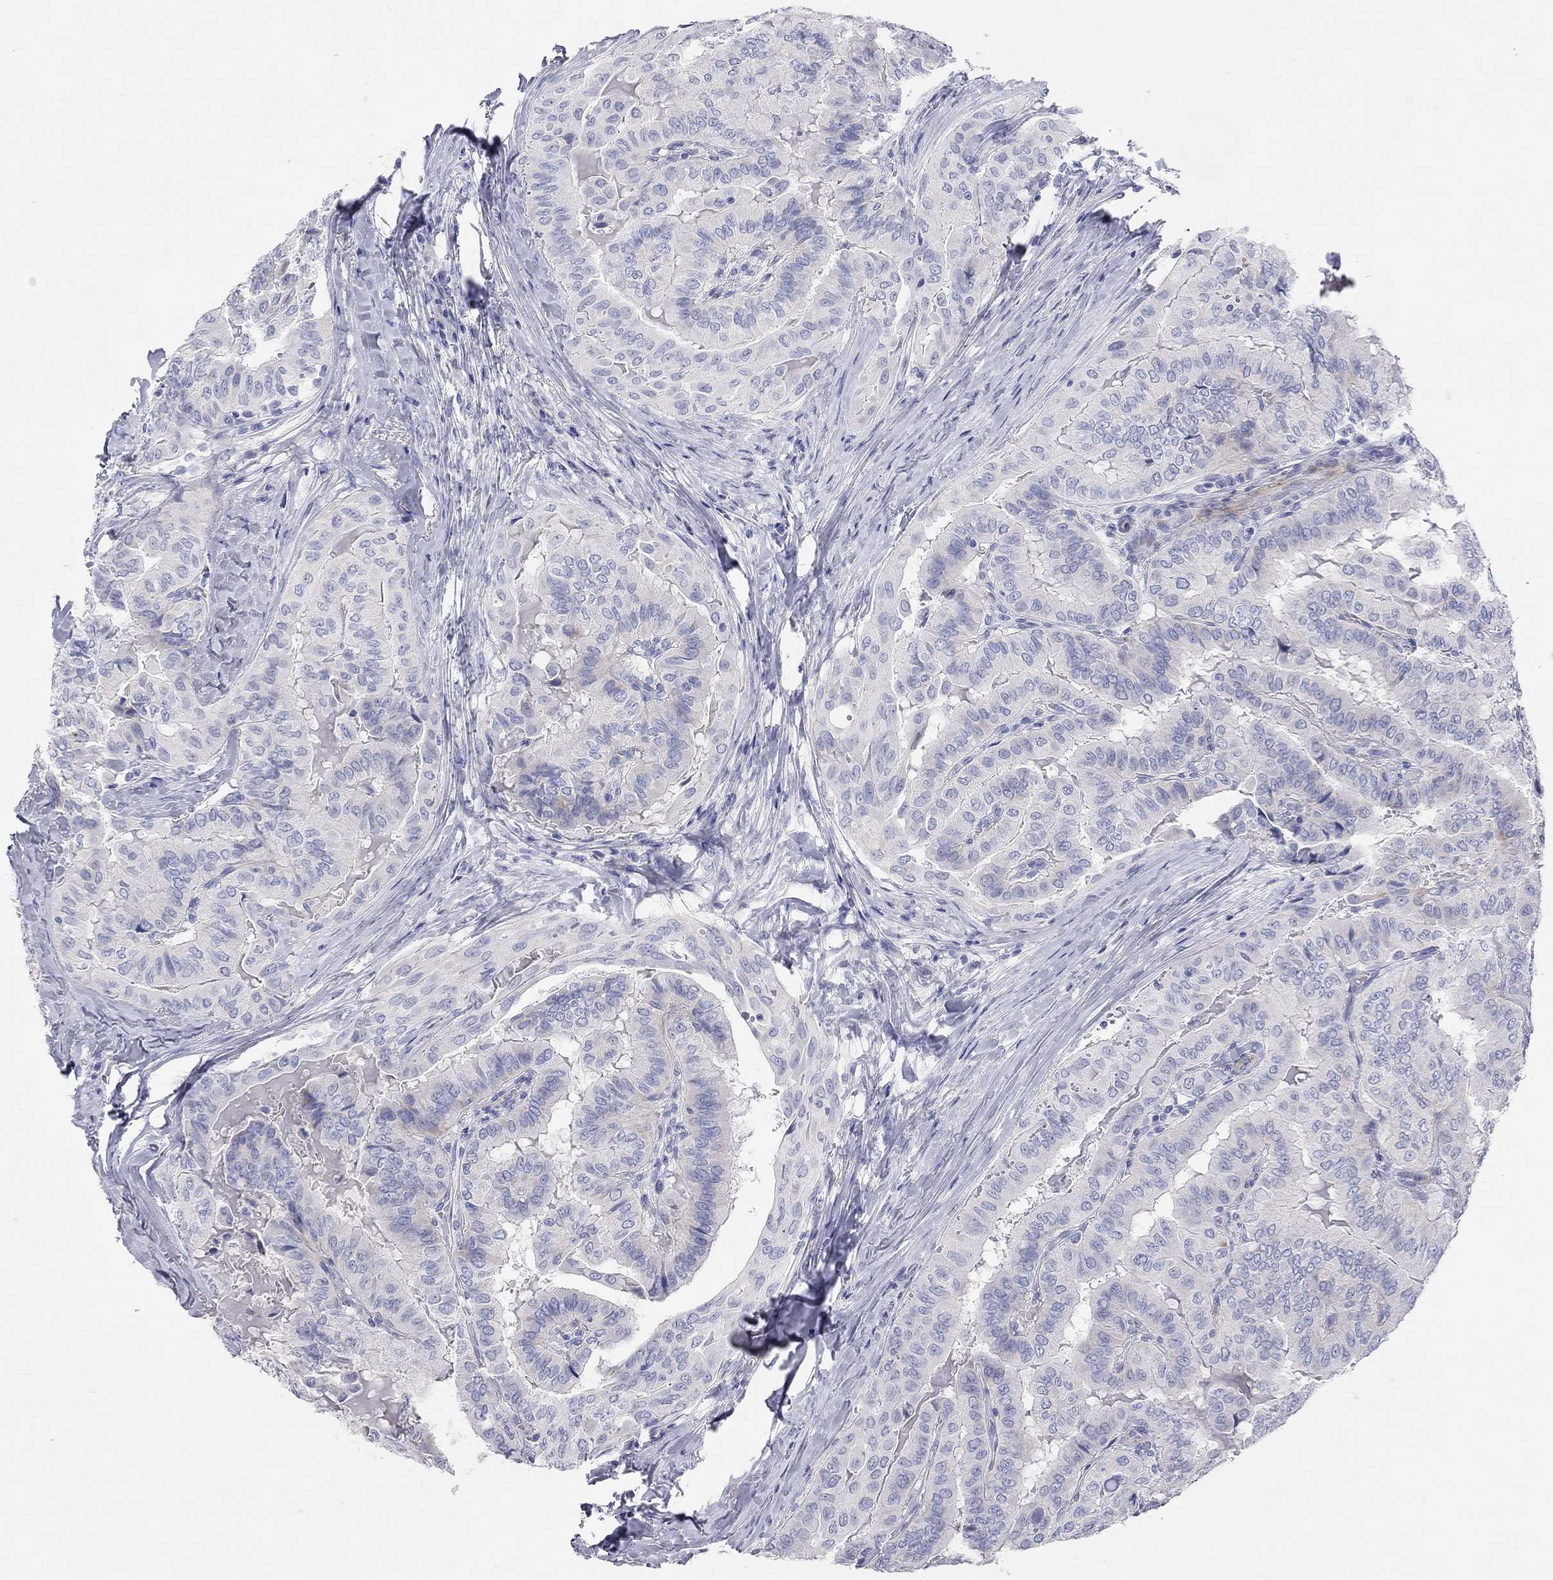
{"staining": {"intensity": "negative", "quantity": "none", "location": "none"}, "tissue": "thyroid cancer", "cell_type": "Tumor cells", "image_type": "cancer", "snomed": [{"axis": "morphology", "description": "Papillary adenocarcinoma, NOS"}, {"axis": "topography", "description": "Thyroid gland"}], "caption": "The histopathology image reveals no staining of tumor cells in thyroid cancer.", "gene": "PCDHGC5", "patient": {"sex": "female", "age": 68}}